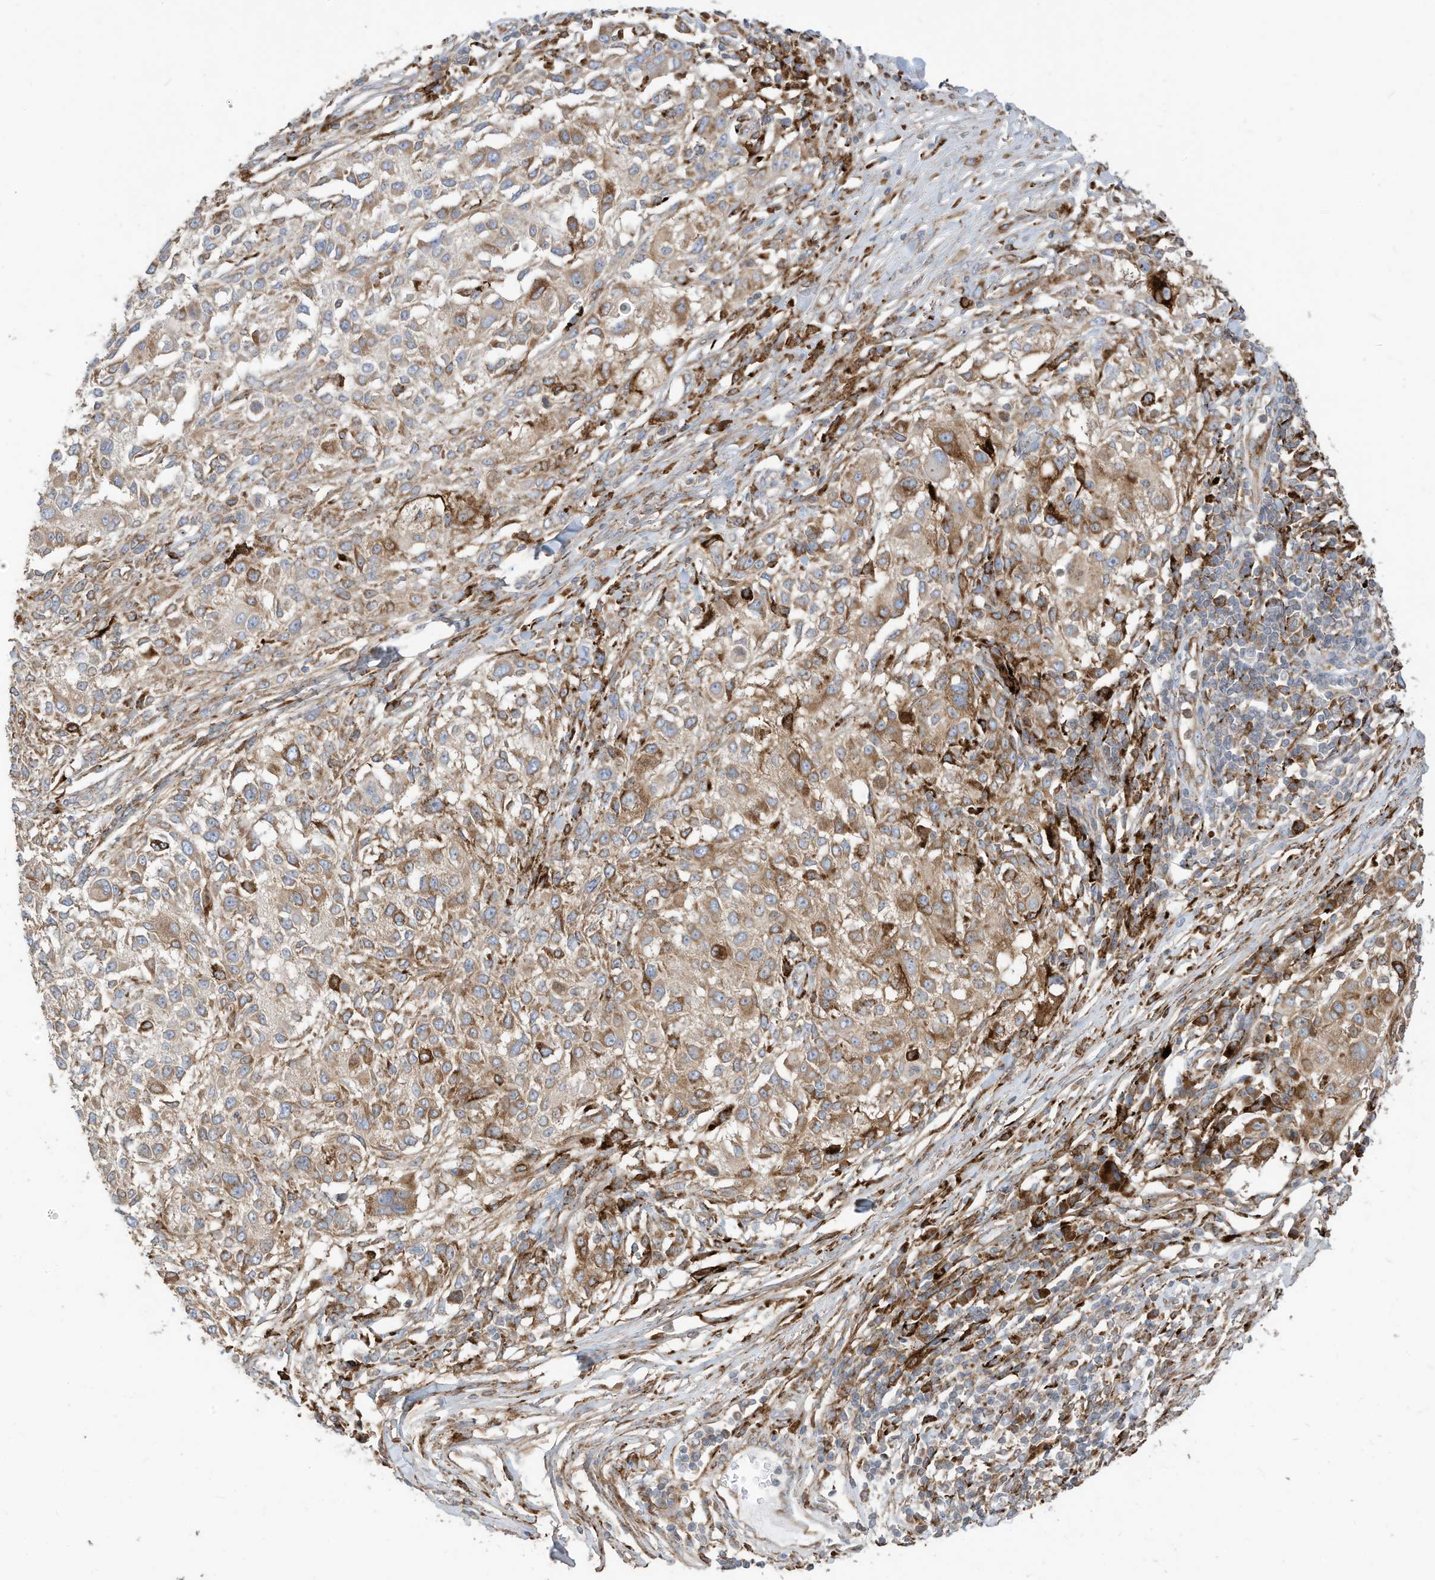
{"staining": {"intensity": "moderate", "quantity": ">75%", "location": "cytoplasmic/membranous"}, "tissue": "melanoma", "cell_type": "Tumor cells", "image_type": "cancer", "snomed": [{"axis": "morphology", "description": "Necrosis, NOS"}, {"axis": "morphology", "description": "Malignant melanoma, NOS"}, {"axis": "topography", "description": "Skin"}], "caption": "Immunohistochemical staining of melanoma shows medium levels of moderate cytoplasmic/membranous expression in approximately >75% of tumor cells.", "gene": "TRNAU1AP", "patient": {"sex": "female", "age": 87}}